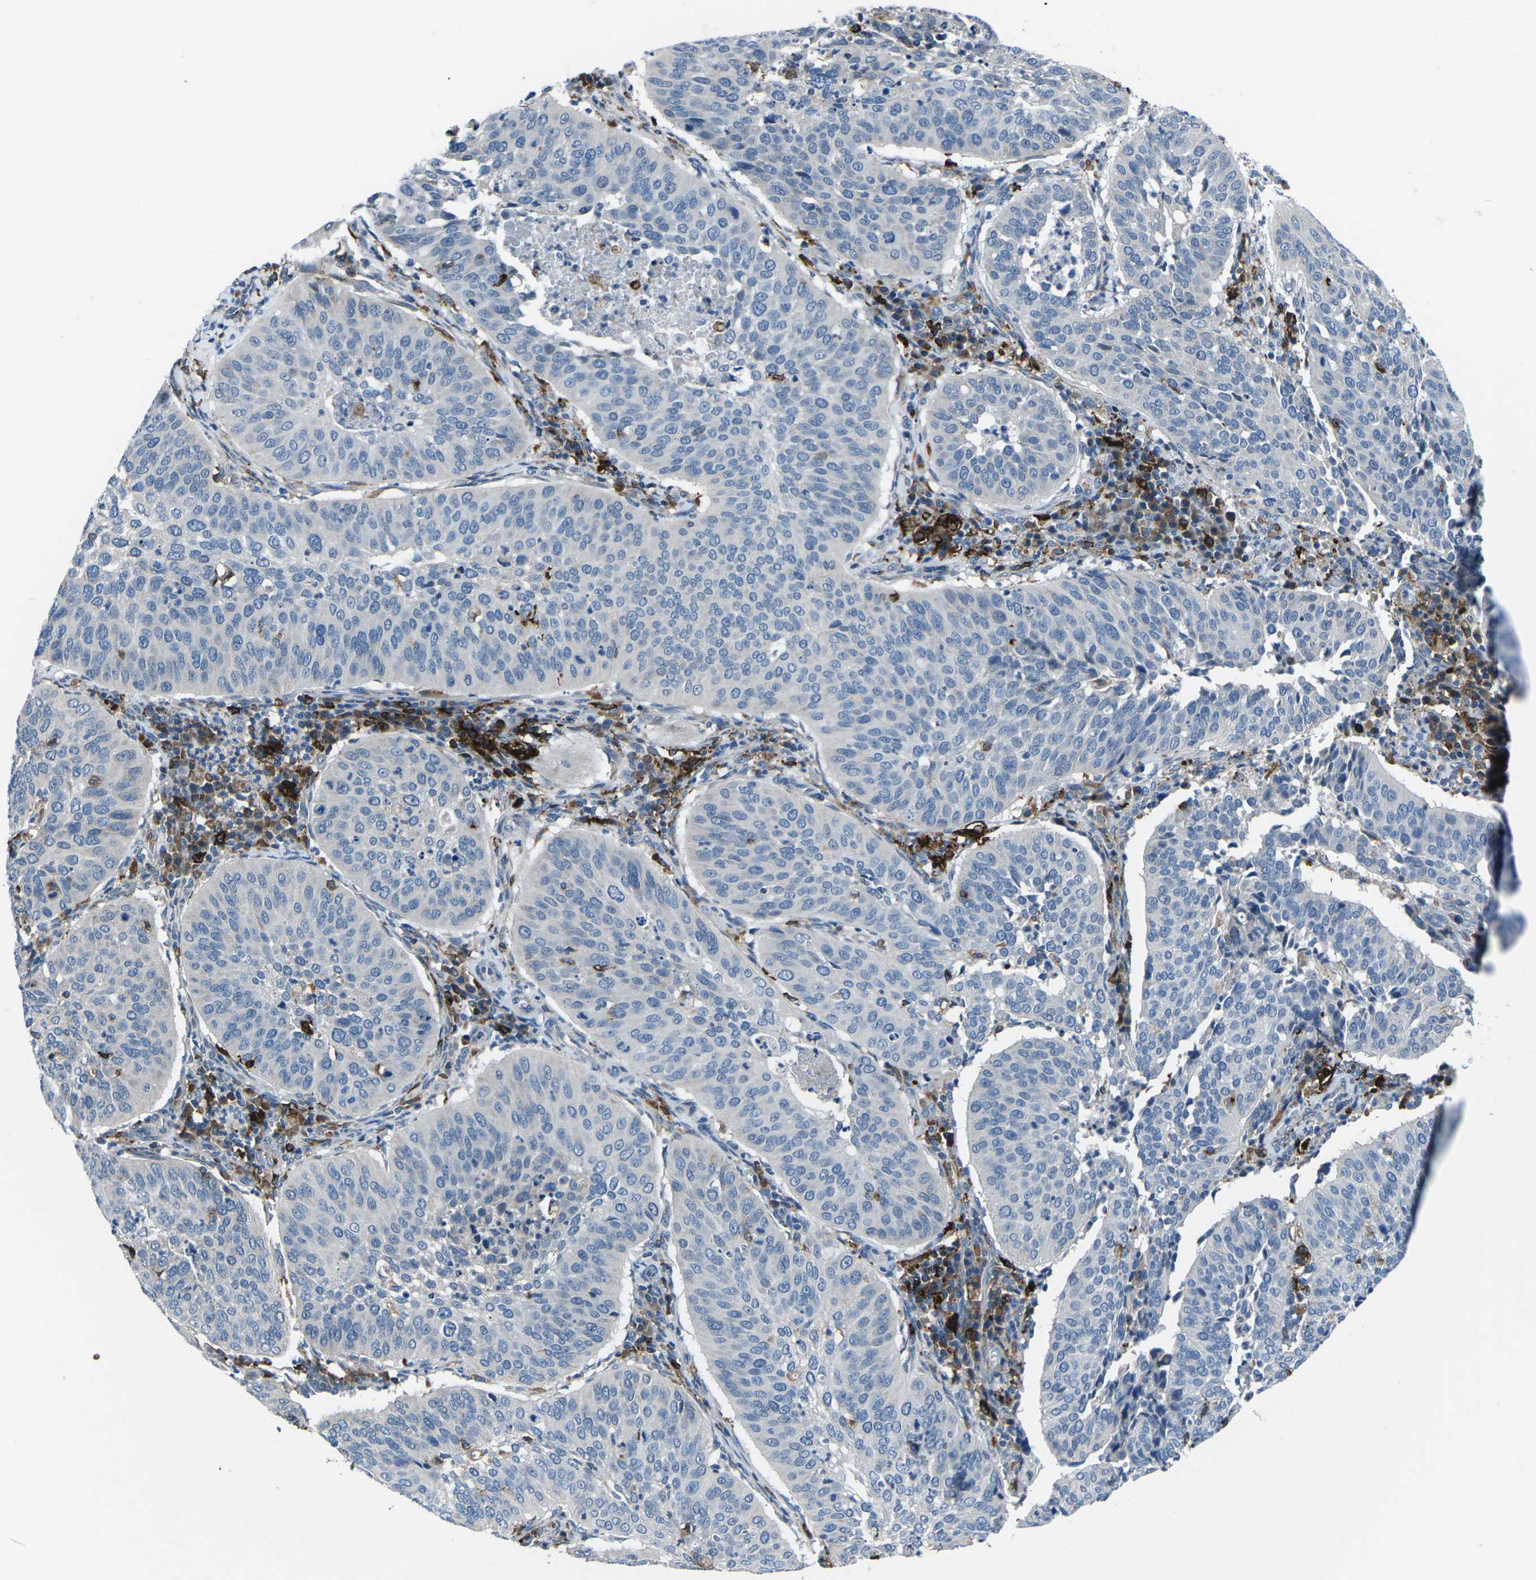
{"staining": {"intensity": "negative", "quantity": "none", "location": "none"}, "tissue": "cervical cancer", "cell_type": "Tumor cells", "image_type": "cancer", "snomed": [{"axis": "morphology", "description": "Normal tissue, NOS"}, {"axis": "morphology", "description": "Squamous cell carcinoma, NOS"}, {"axis": "topography", "description": "Cervix"}], "caption": "Immunohistochemistry of cervical cancer (squamous cell carcinoma) displays no staining in tumor cells.", "gene": "PTPN1", "patient": {"sex": "female", "age": 39}}